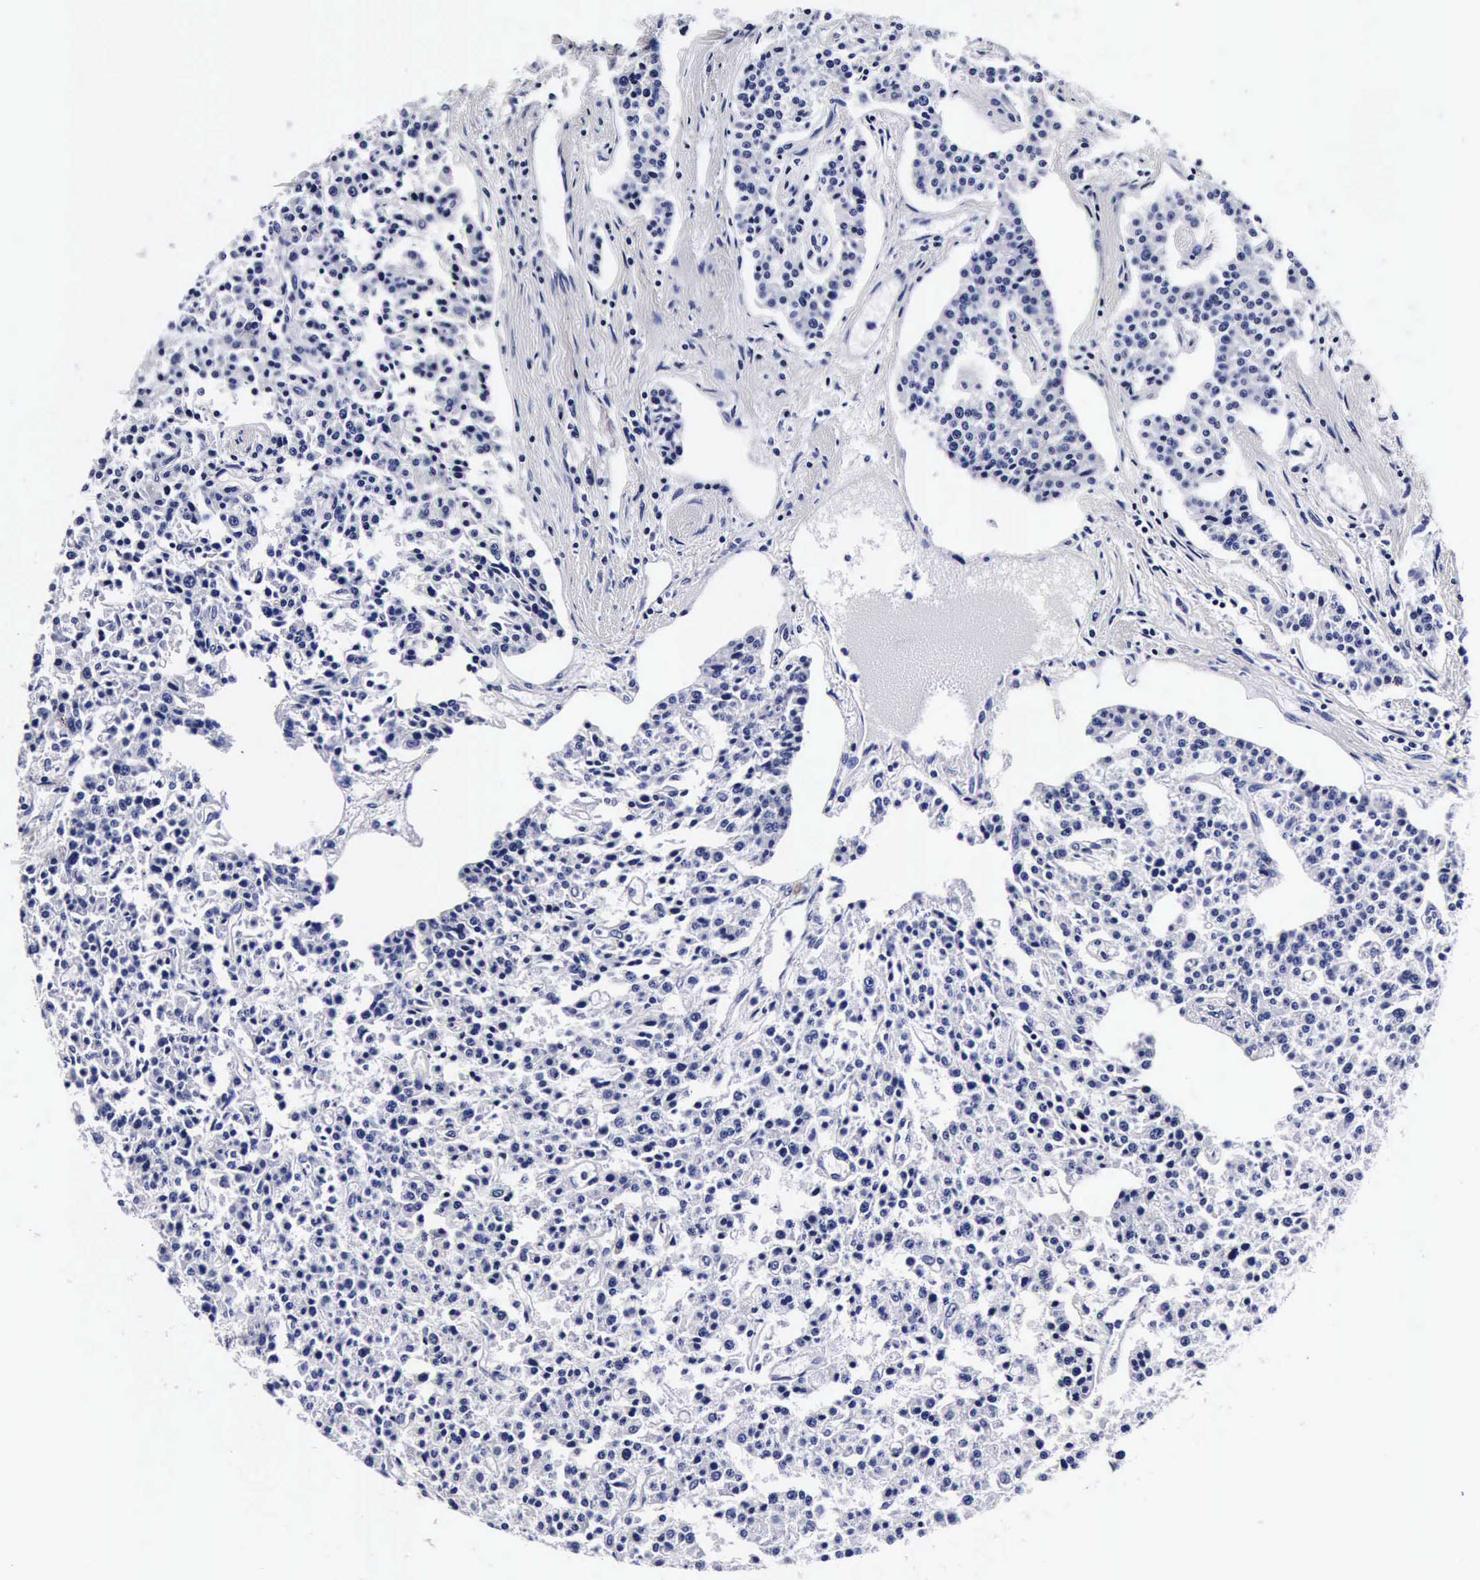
{"staining": {"intensity": "negative", "quantity": "none", "location": "none"}, "tissue": "carcinoid", "cell_type": "Tumor cells", "image_type": "cancer", "snomed": [{"axis": "morphology", "description": "Carcinoid, malignant, NOS"}, {"axis": "topography", "description": "Stomach"}], "caption": "The immunohistochemistry (IHC) image has no significant expression in tumor cells of malignant carcinoid tissue.", "gene": "IAPP", "patient": {"sex": "female", "age": 76}}